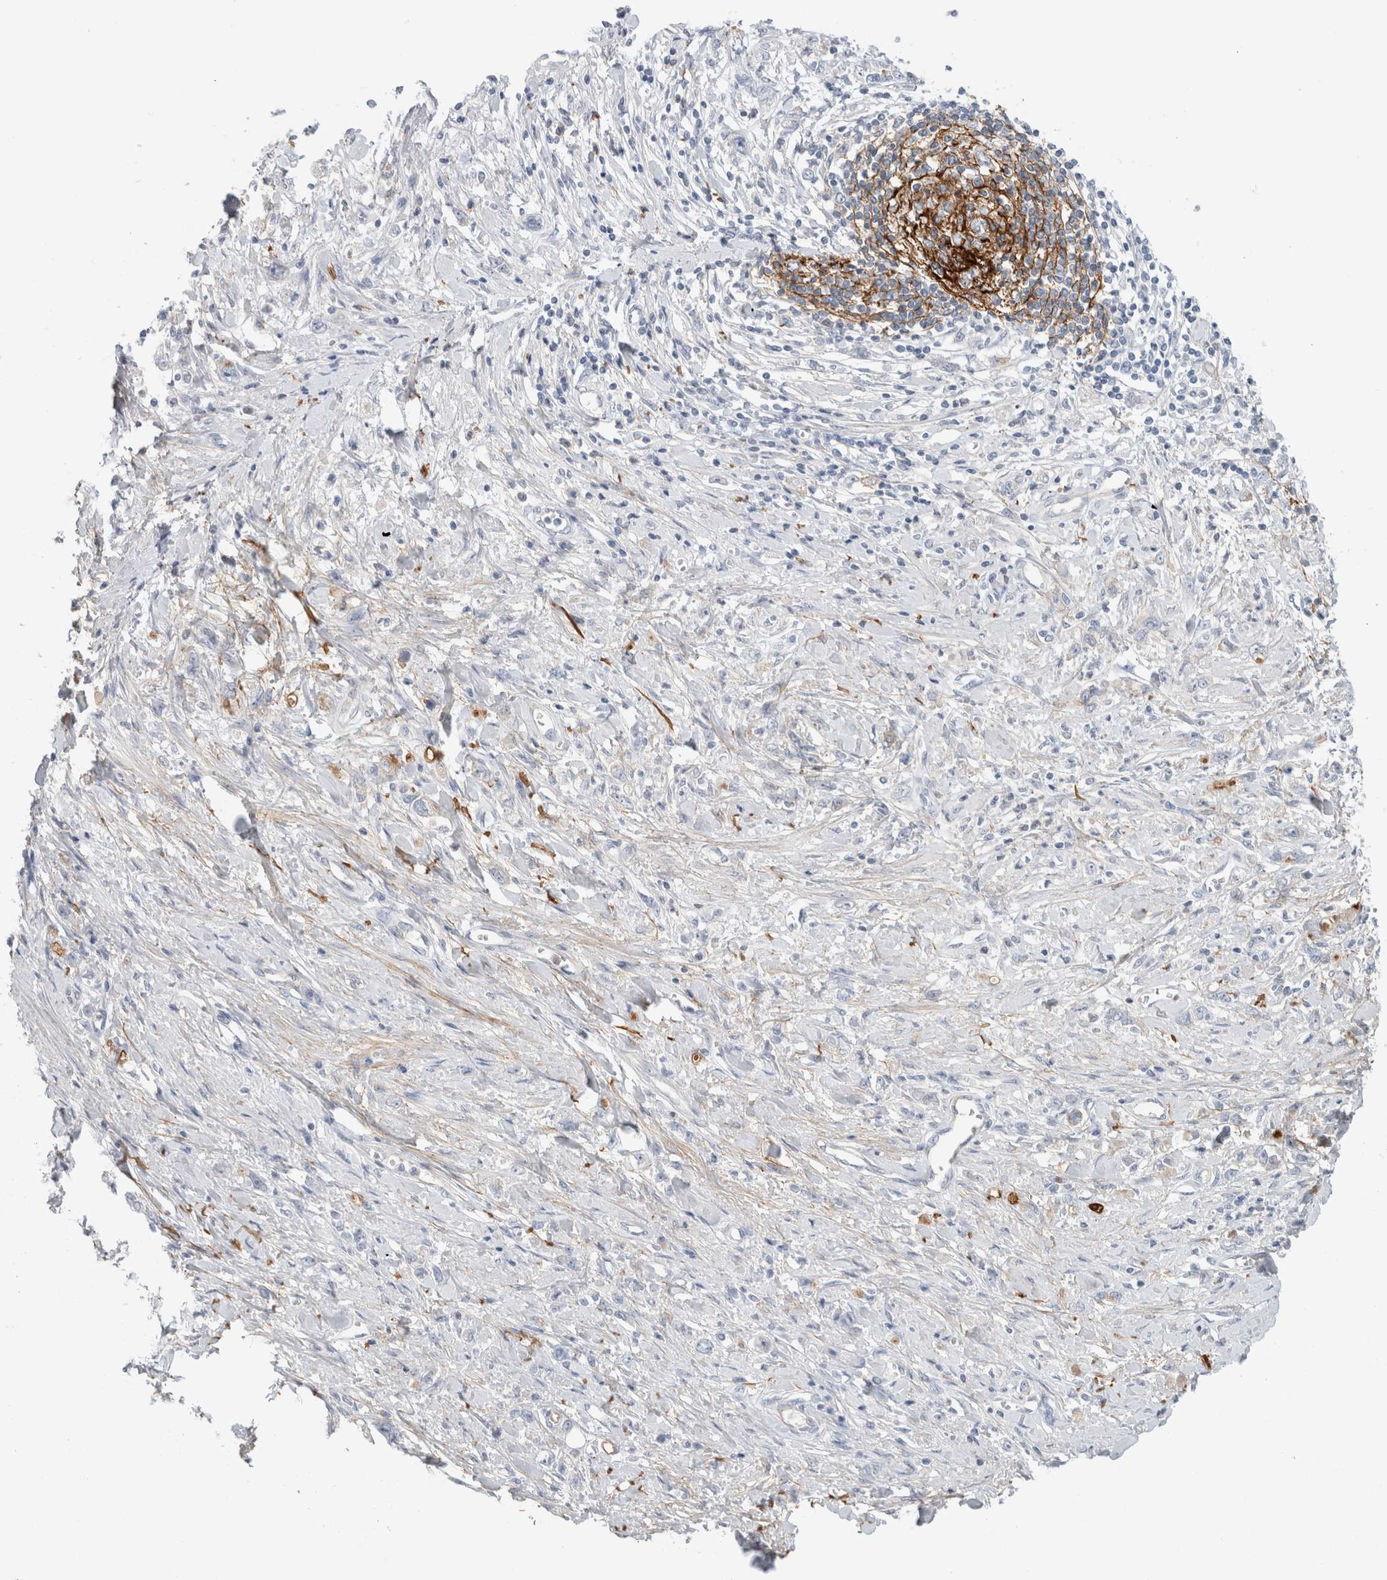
{"staining": {"intensity": "negative", "quantity": "none", "location": "none"}, "tissue": "stomach cancer", "cell_type": "Tumor cells", "image_type": "cancer", "snomed": [{"axis": "morphology", "description": "Adenocarcinoma, NOS"}, {"axis": "topography", "description": "Stomach"}], "caption": "Immunohistochemical staining of human stomach cancer (adenocarcinoma) reveals no significant expression in tumor cells.", "gene": "CD55", "patient": {"sex": "female", "age": 76}}